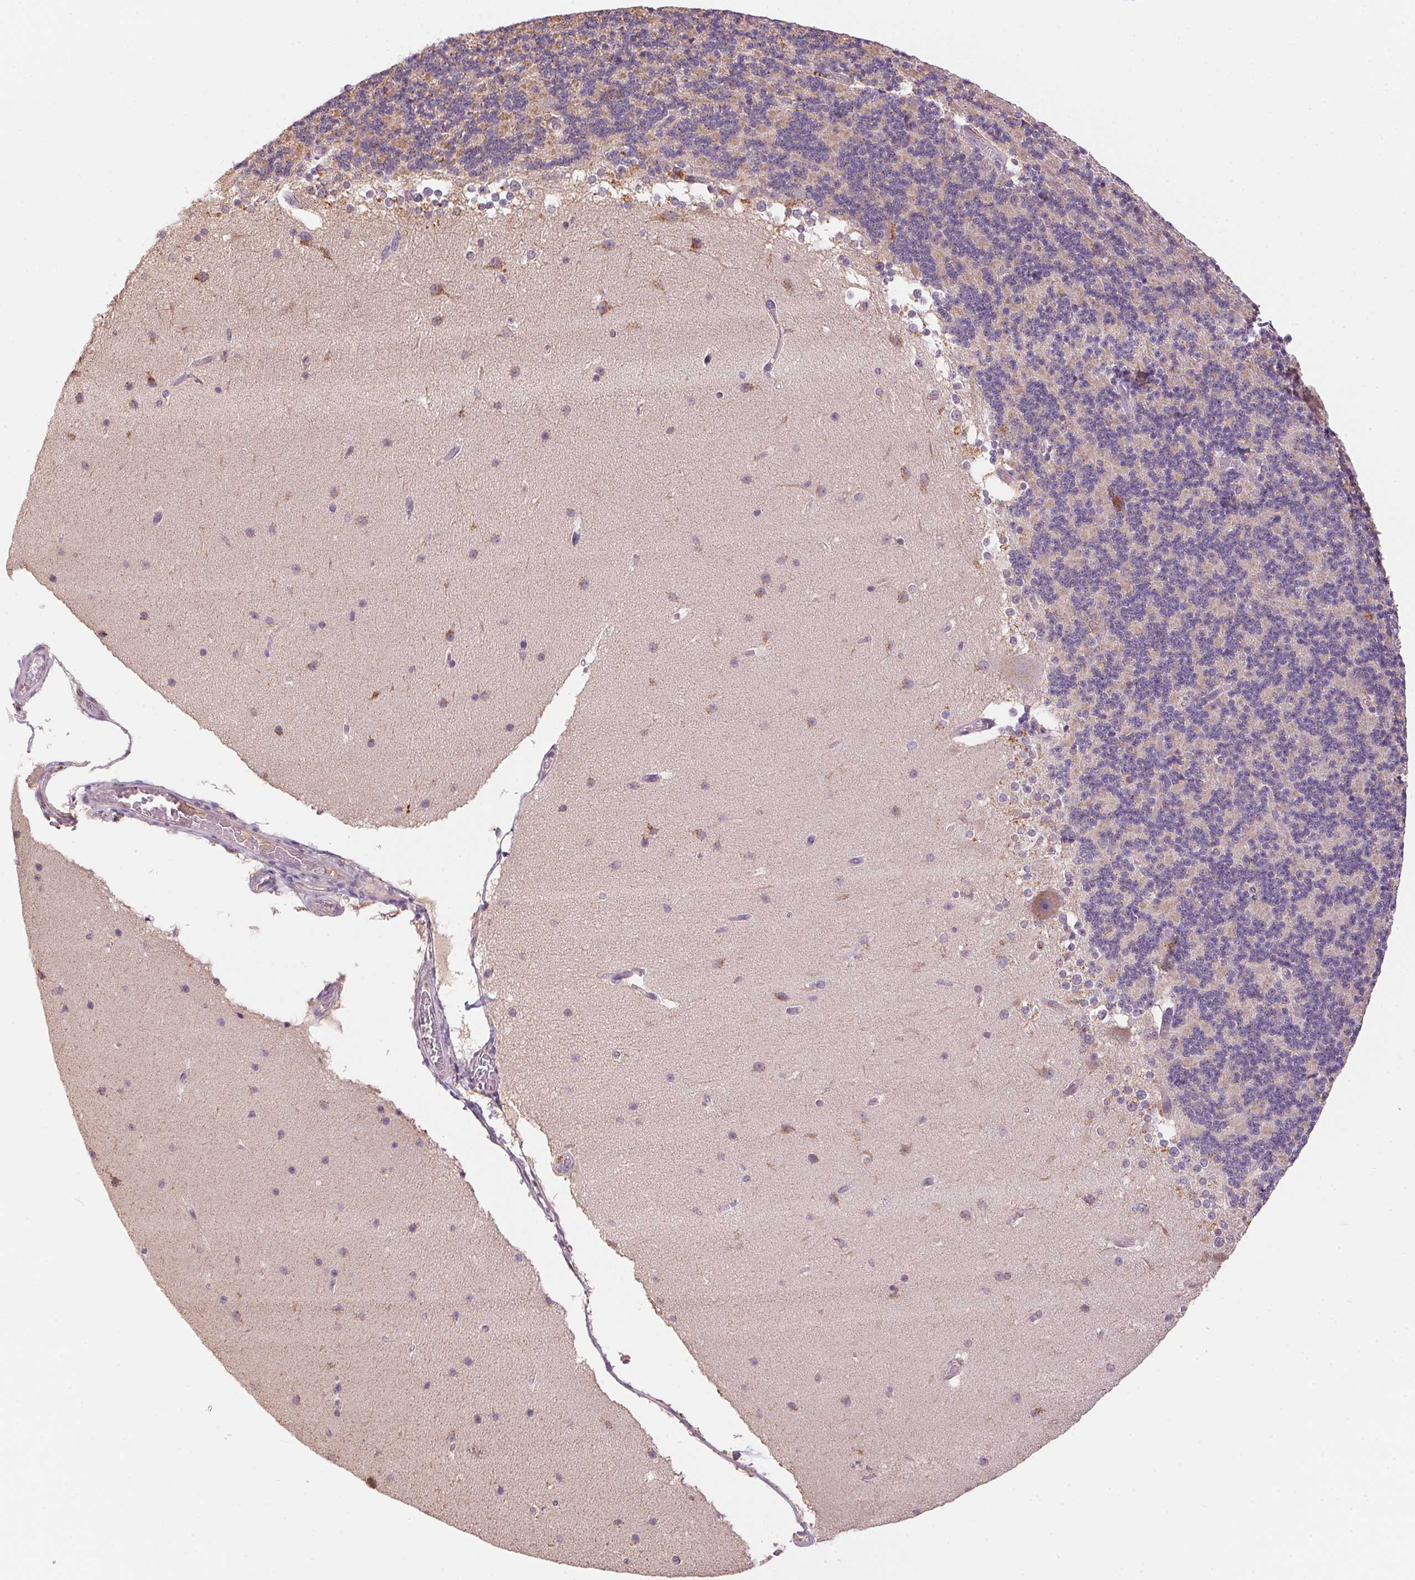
{"staining": {"intensity": "weak", "quantity": "<25%", "location": "cytoplasmic/membranous"}, "tissue": "cerebellum", "cell_type": "Cells in granular layer", "image_type": "normal", "snomed": [{"axis": "morphology", "description": "Normal tissue, NOS"}, {"axis": "topography", "description": "Cerebellum"}], "caption": "Immunohistochemistry (IHC) histopathology image of unremarkable human cerebellum stained for a protein (brown), which exhibits no staining in cells in granular layer.", "gene": "ADH5", "patient": {"sex": "female", "age": 19}}